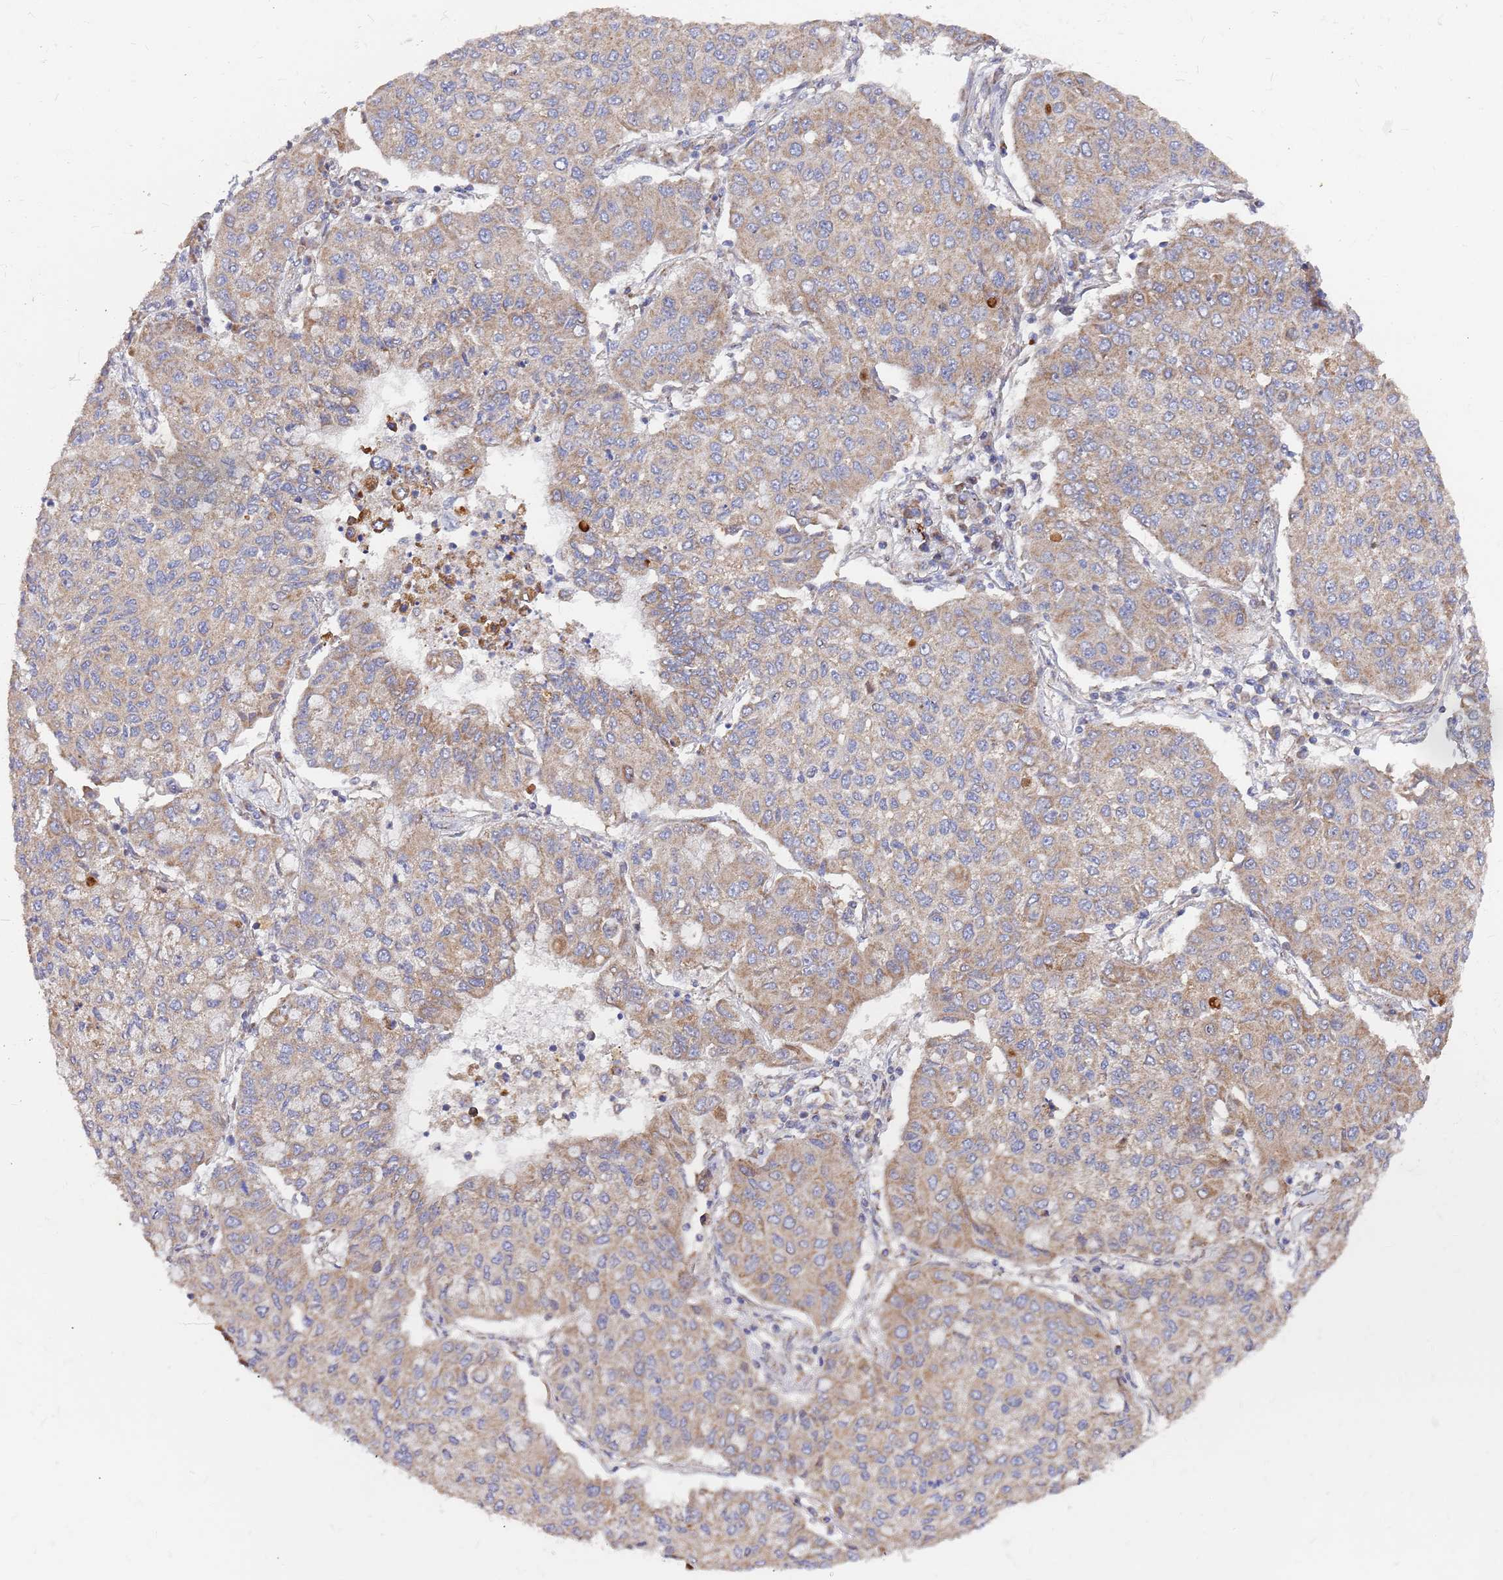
{"staining": {"intensity": "weak", "quantity": ">75%", "location": "cytoplasmic/membranous"}, "tissue": "lung cancer", "cell_type": "Tumor cells", "image_type": "cancer", "snomed": [{"axis": "morphology", "description": "Squamous cell carcinoma, NOS"}, {"axis": "topography", "description": "Lung"}], "caption": "Immunohistochemical staining of lung squamous cell carcinoma shows low levels of weak cytoplasmic/membranous protein positivity in about >75% of tumor cells.", "gene": "WDFY3", "patient": {"sex": "male", "age": 74}}